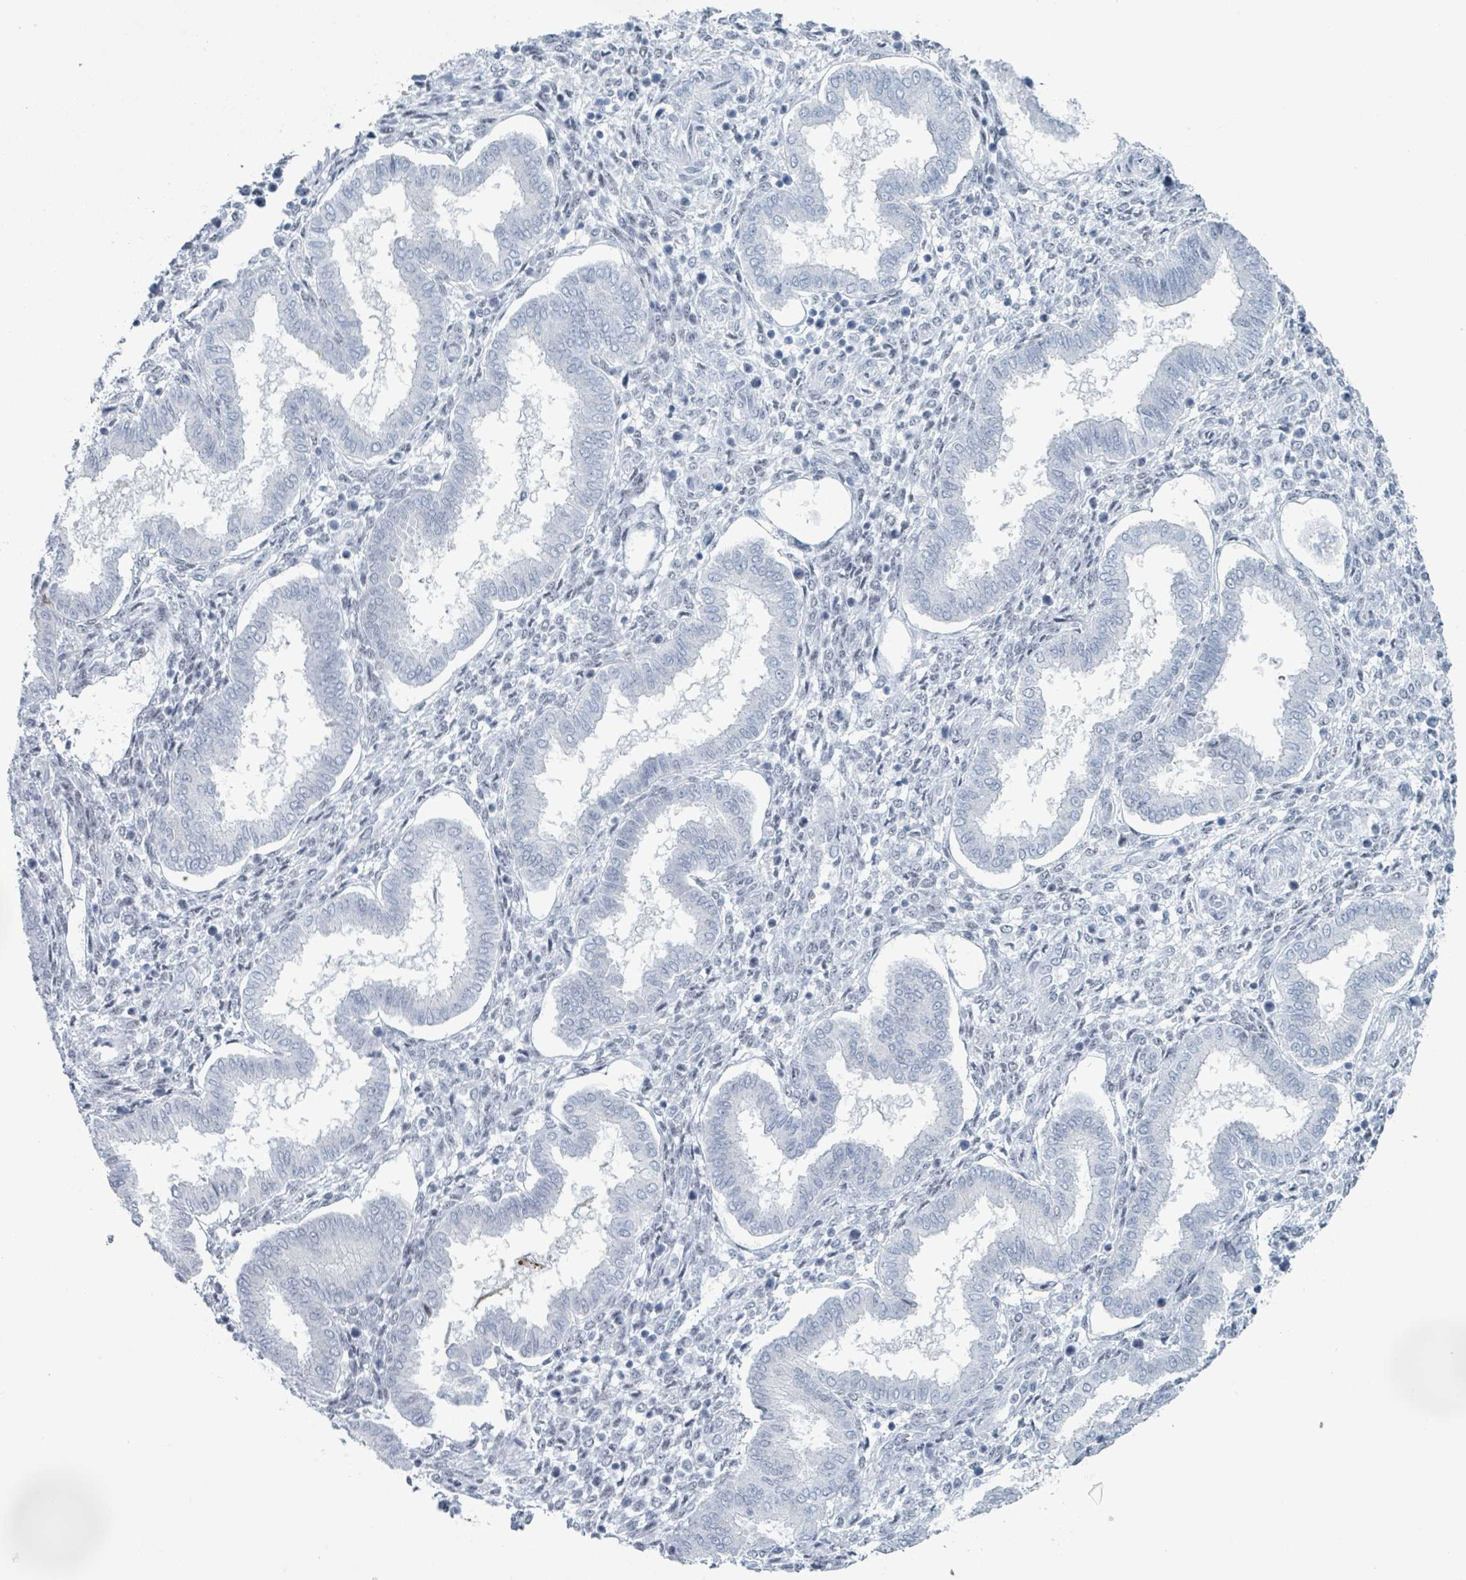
{"staining": {"intensity": "negative", "quantity": "none", "location": "none"}, "tissue": "endometrium", "cell_type": "Cells in endometrial stroma", "image_type": "normal", "snomed": [{"axis": "morphology", "description": "Normal tissue, NOS"}, {"axis": "topography", "description": "Endometrium"}], "caption": "This is a micrograph of immunohistochemistry staining of unremarkable endometrium, which shows no staining in cells in endometrial stroma.", "gene": "GPR15LG", "patient": {"sex": "female", "age": 24}}